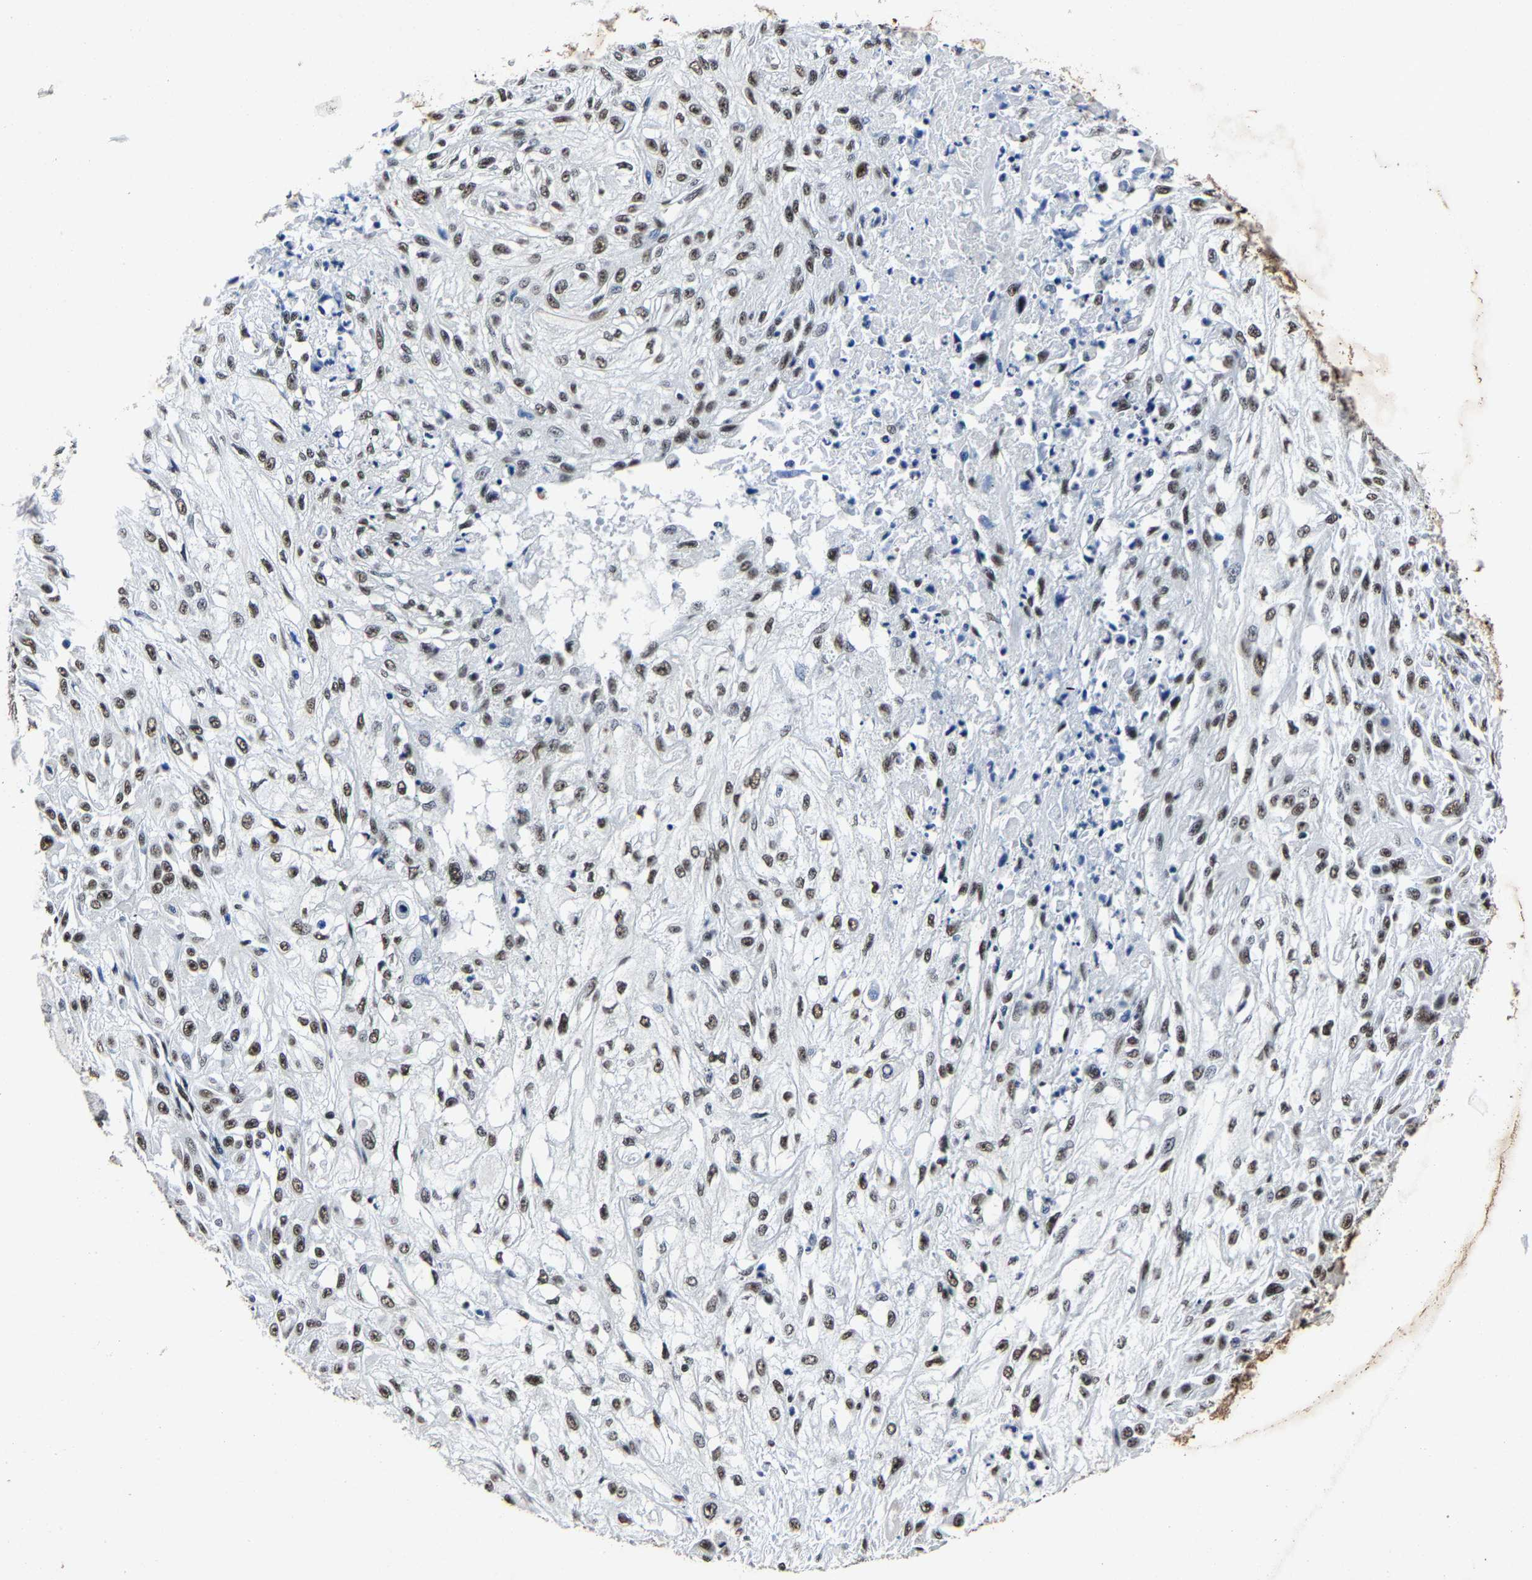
{"staining": {"intensity": "moderate", "quantity": ">75%", "location": "nuclear"}, "tissue": "skin cancer", "cell_type": "Tumor cells", "image_type": "cancer", "snomed": [{"axis": "morphology", "description": "Squamous cell carcinoma, NOS"}, {"axis": "morphology", "description": "Squamous cell carcinoma, metastatic, NOS"}, {"axis": "topography", "description": "Skin"}, {"axis": "topography", "description": "Lymph node"}], "caption": "A high-resolution micrograph shows immunohistochemistry (IHC) staining of squamous cell carcinoma (skin), which displays moderate nuclear positivity in about >75% of tumor cells.", "gene": "RBM45", "patient": {"sex": "male", "age": 75}}